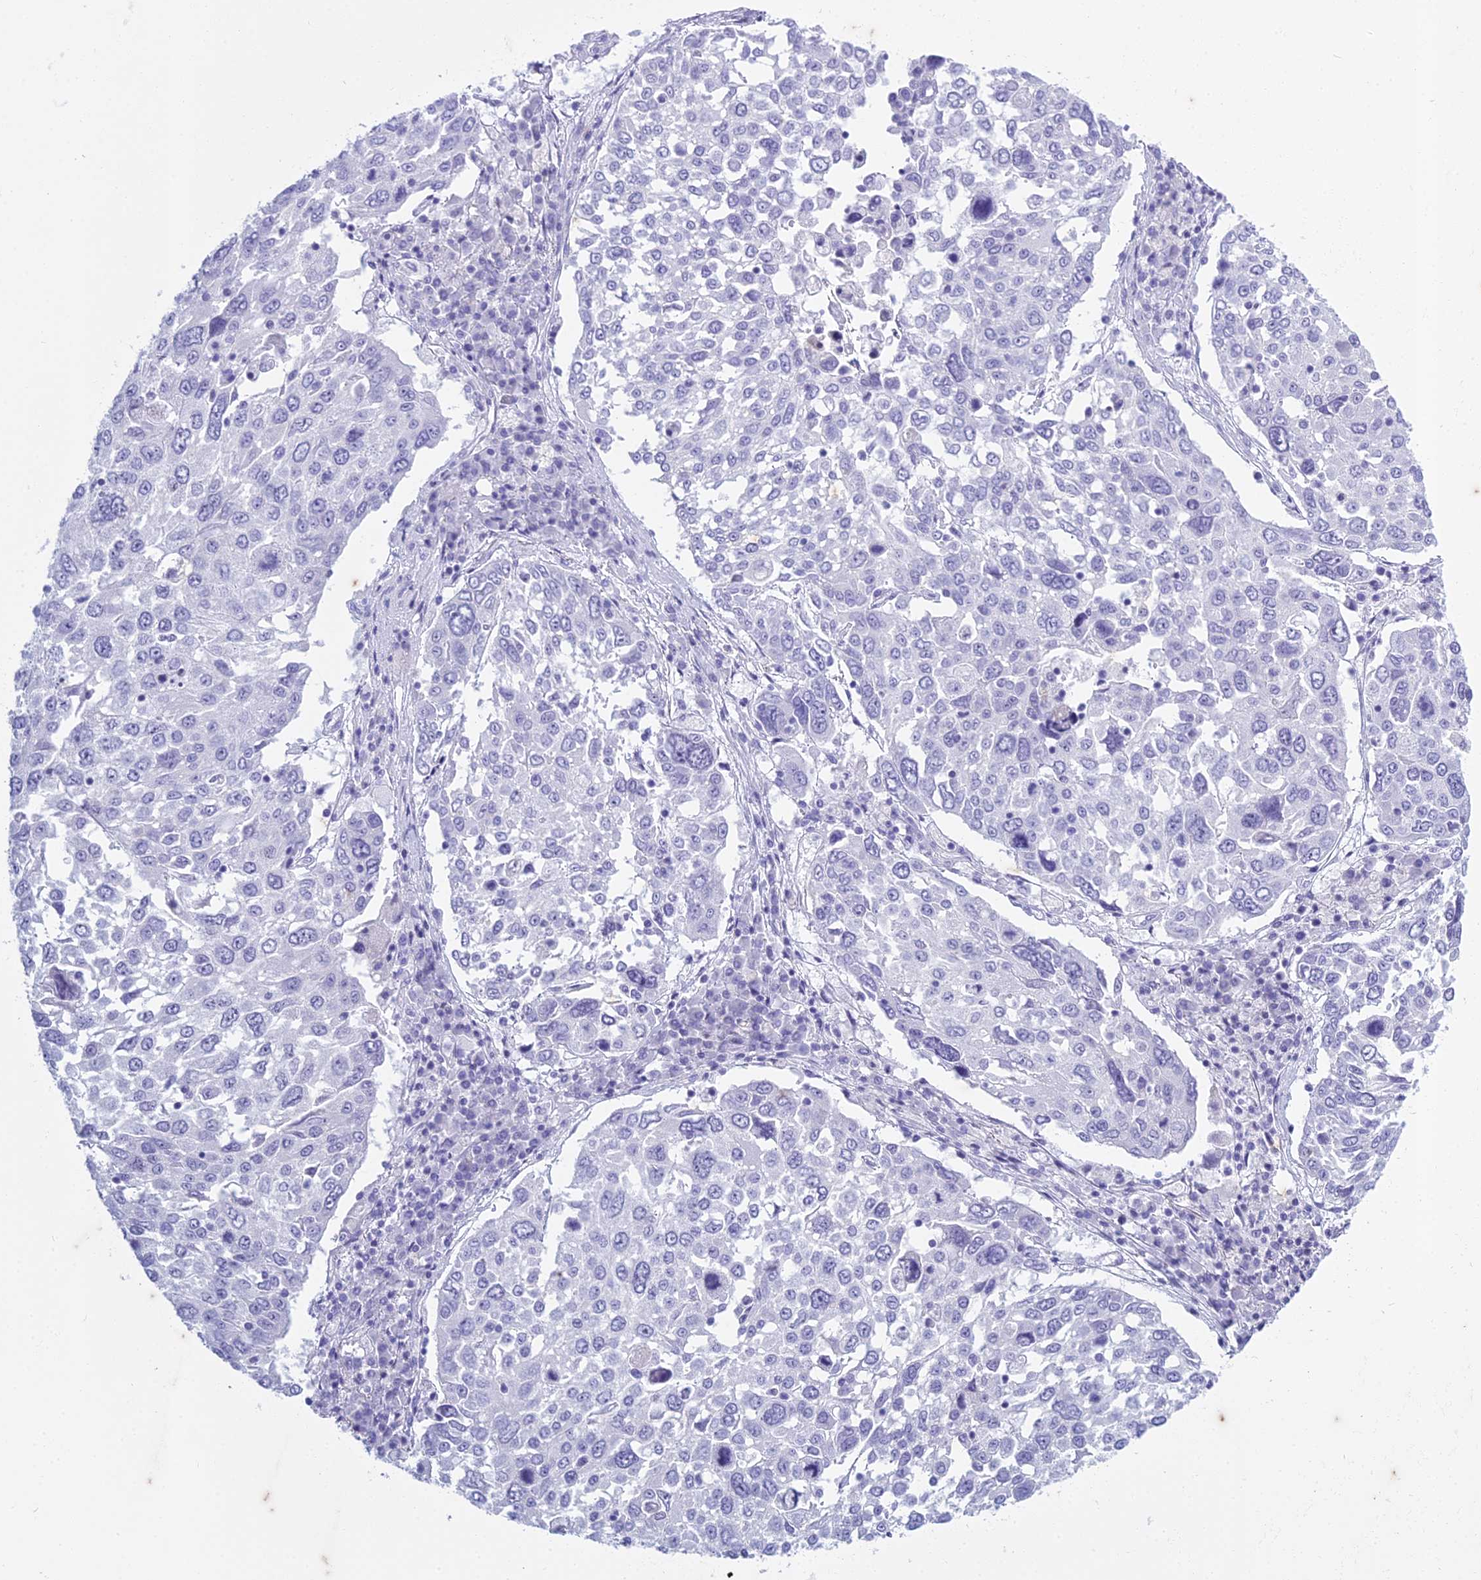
{"staining": {"intensity": "negative", "quantity": "none", "location": "none"}, "tissue": "lung cancer", "cell_type": "Tumor cells", "image_type": "cancer", "snomed": [{"axis": "morphology", "description": "Squamous cell carcinoma, NOS"}, {"axis": "topography", "description": "Lung"}], "caption": "Immunohistochemical staining of lung cancer reveals no significant expression in tumor cells.", "gene": "HMGB4", "patient": {"sex": "male", "age": 65}}